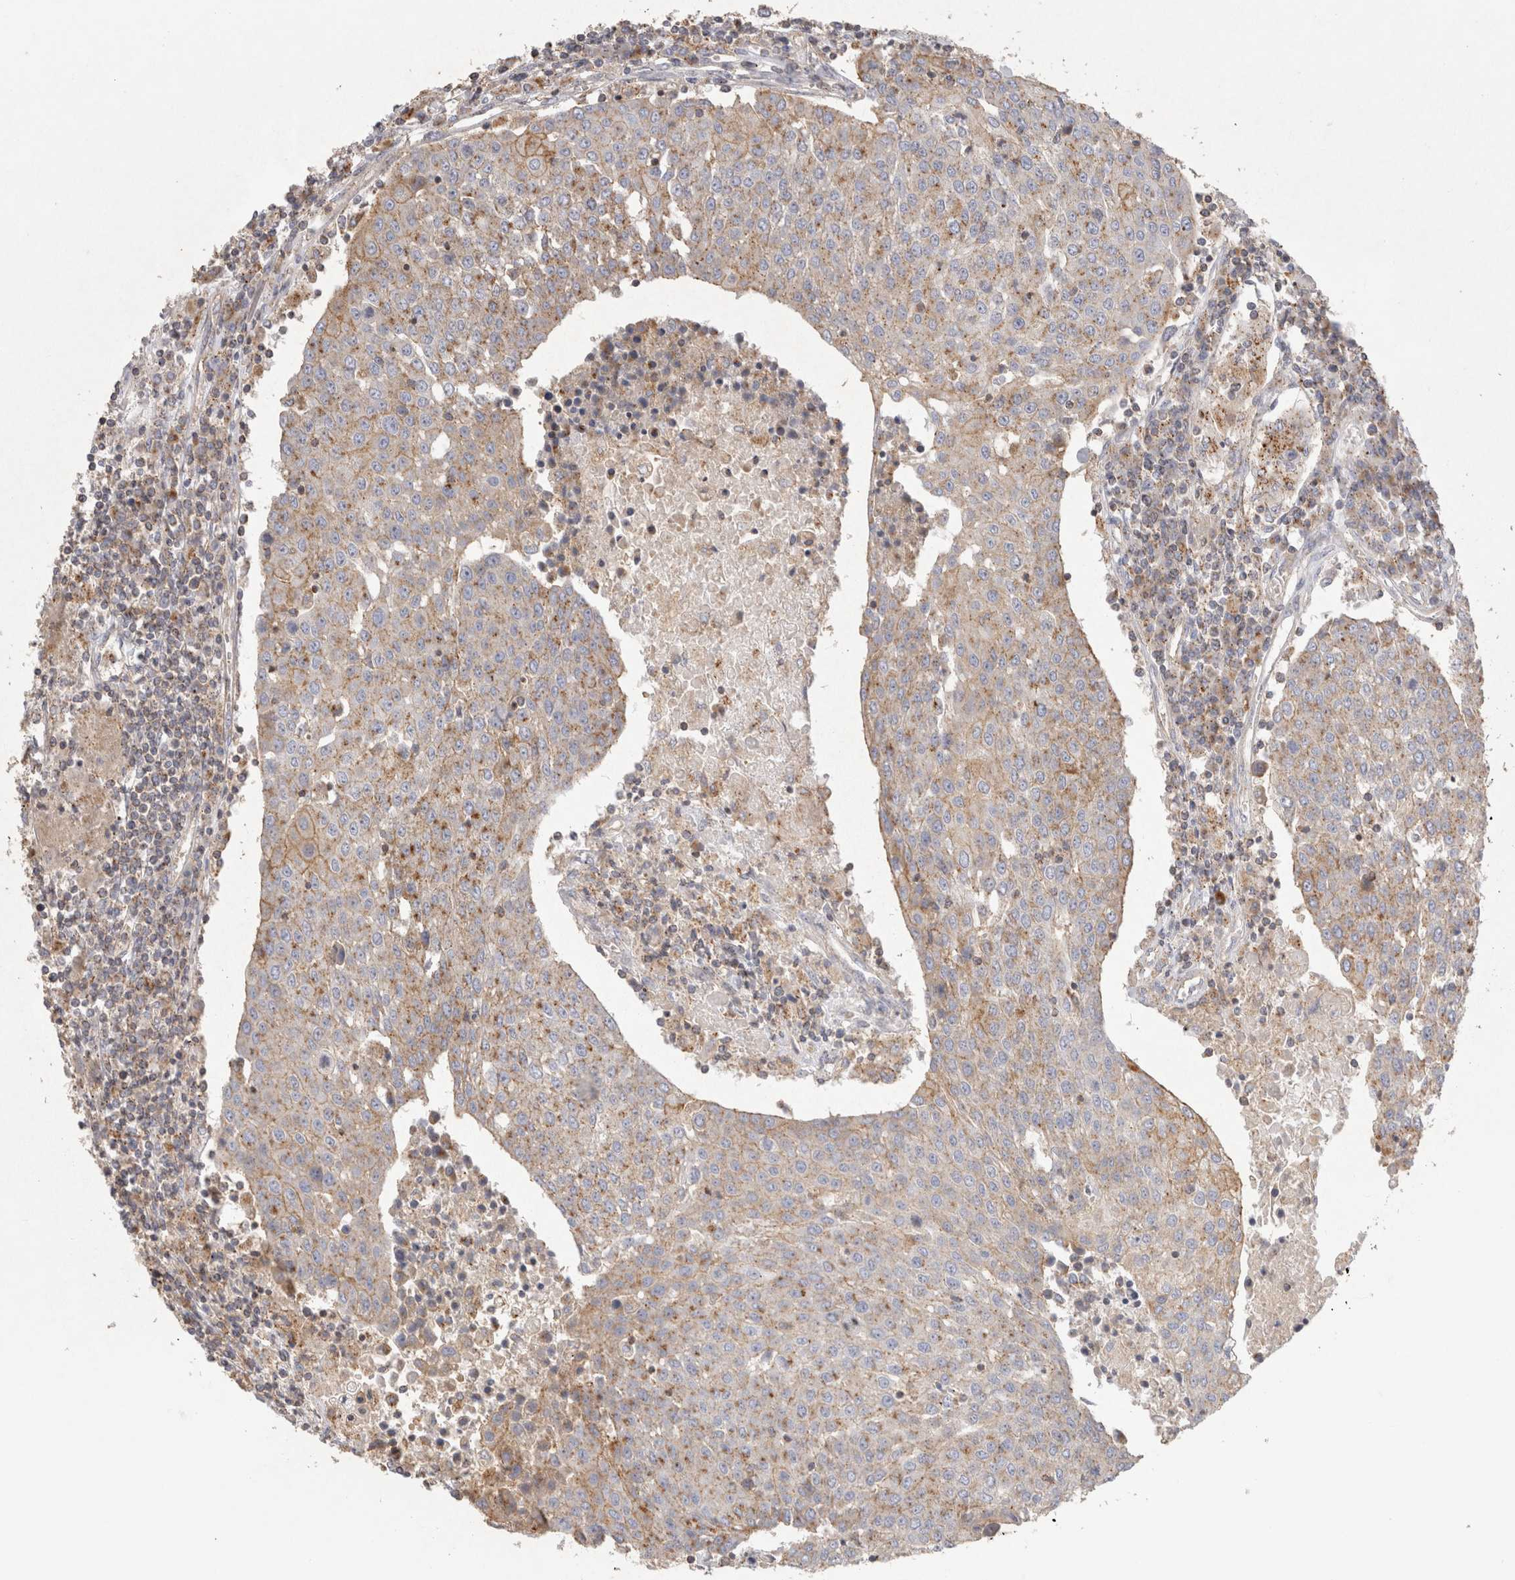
{"staining": {"intensity": "weak", "quantity": ">75%", "location": "cytoplasmic/membranous"}, "tissue": "urothelial cancer", "cell_type": "Tumor cells", "image_type": "cancer", "snomed": [{"axis": "morphology", "description": "Urothelial carcinoma, High grade"}, {"axis": "topography", "description": "Urinary bladder"}], "caption": "DAB (3,3'-diaminobenzidine) immunohistochemical staining of urothelial cancer reveals weak cytoplasmic/membranous protein staining in about >75% of tumor cells.", "gene": "CHMP6", "patient": {"sex": "female", "age": 85}}